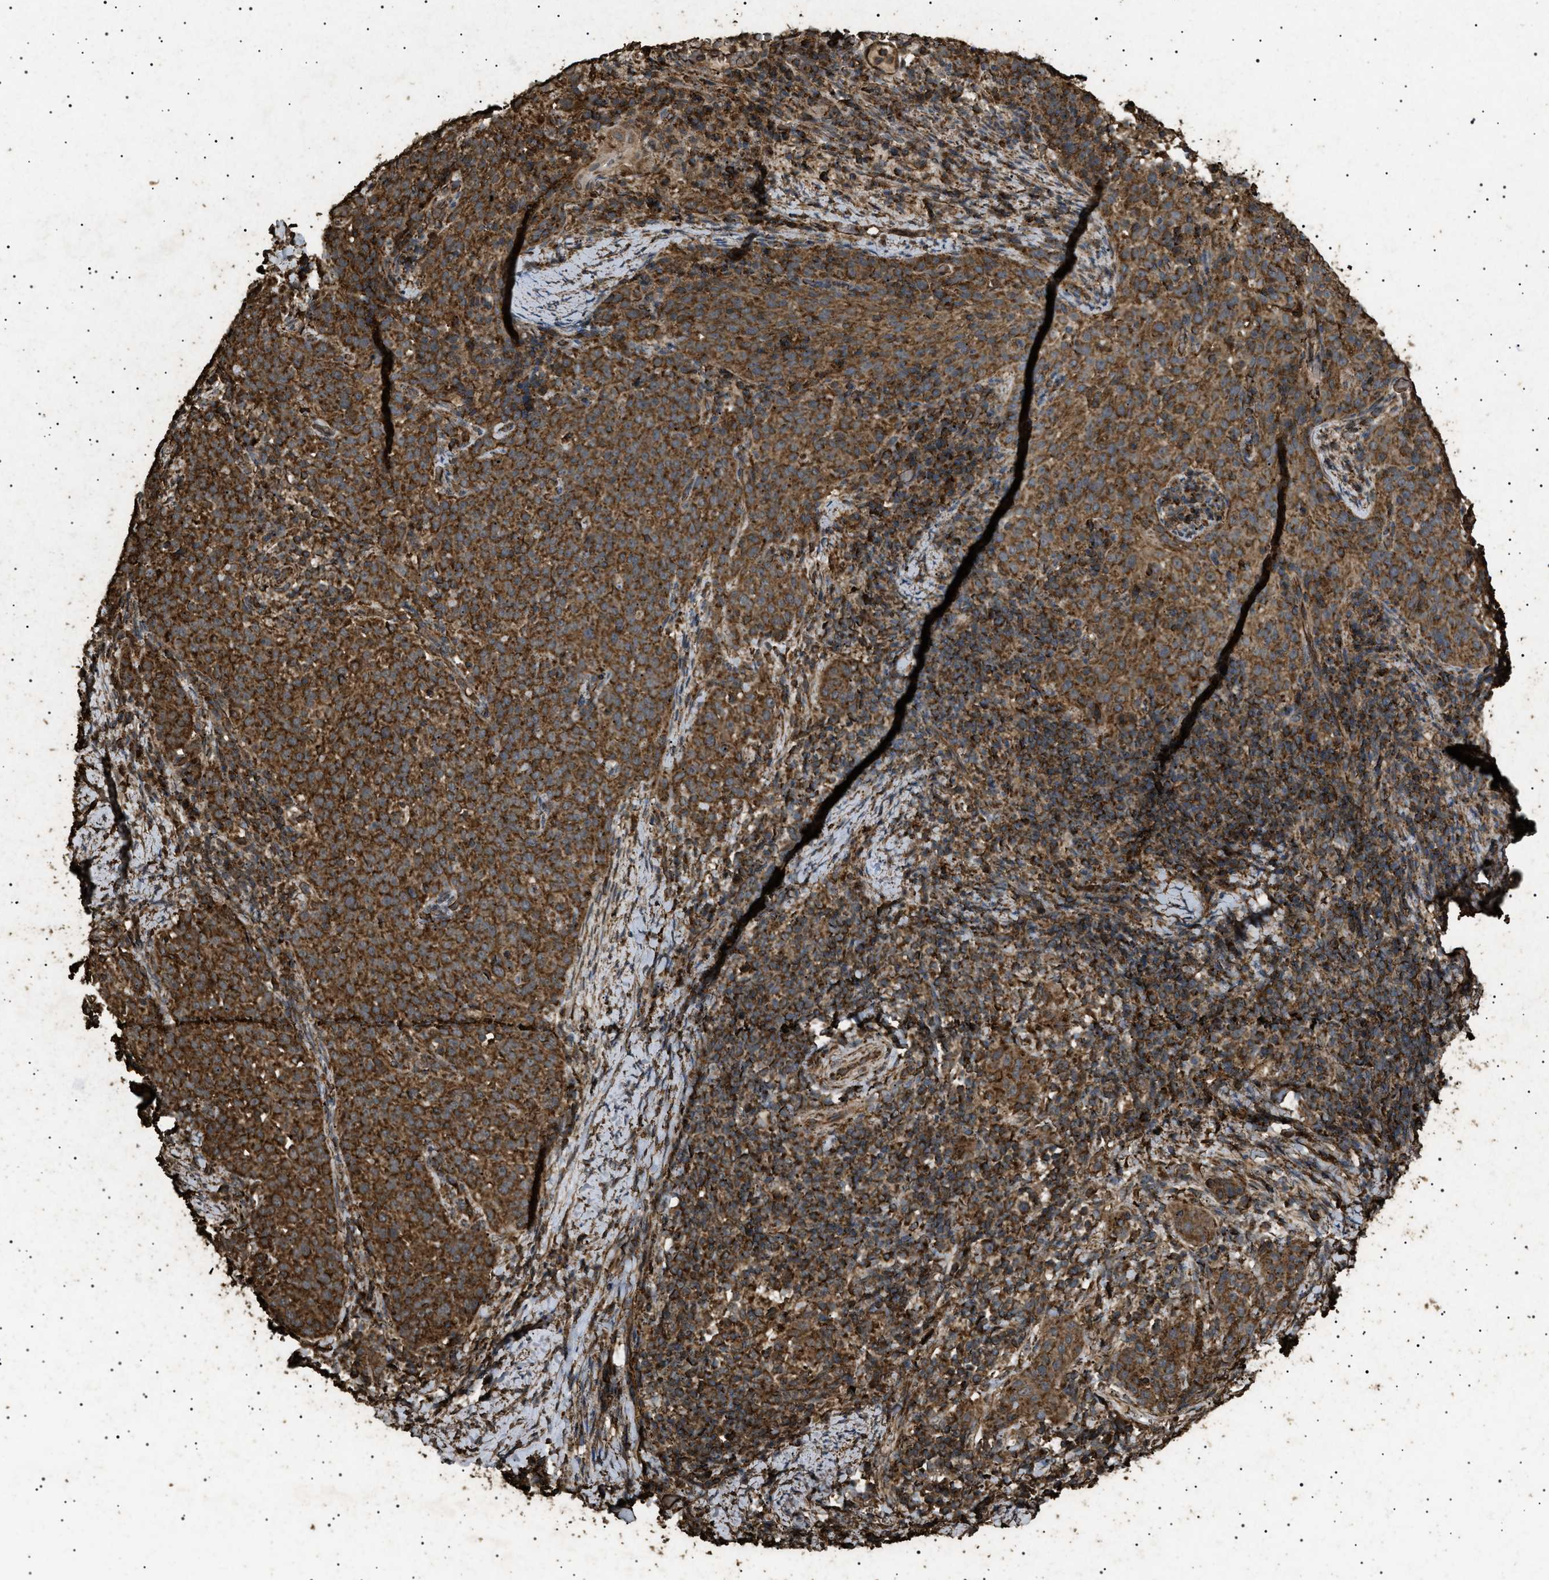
{"staining": {"intensity": "strong", "quantity": ">75%", "location": "cytoplasmic/membranous"}, "tissue": "cervical cancer", "cell_type": "Tumor cells", "image_type": "cancer", "snomed": [{"axis": "morphology", "description": "Squamous cell carcinoma, NOS"}, {"axis": "topography", "description": "Cervix"}], "caption": "Cervical cancer stained with immunohistochemistry (IHC) exhibits strong cytoplasmic/membranous staining in approximately >75% of tumor cells.", "gene": "CYRIA", "patient": {"sex": "female", "age": 51}}